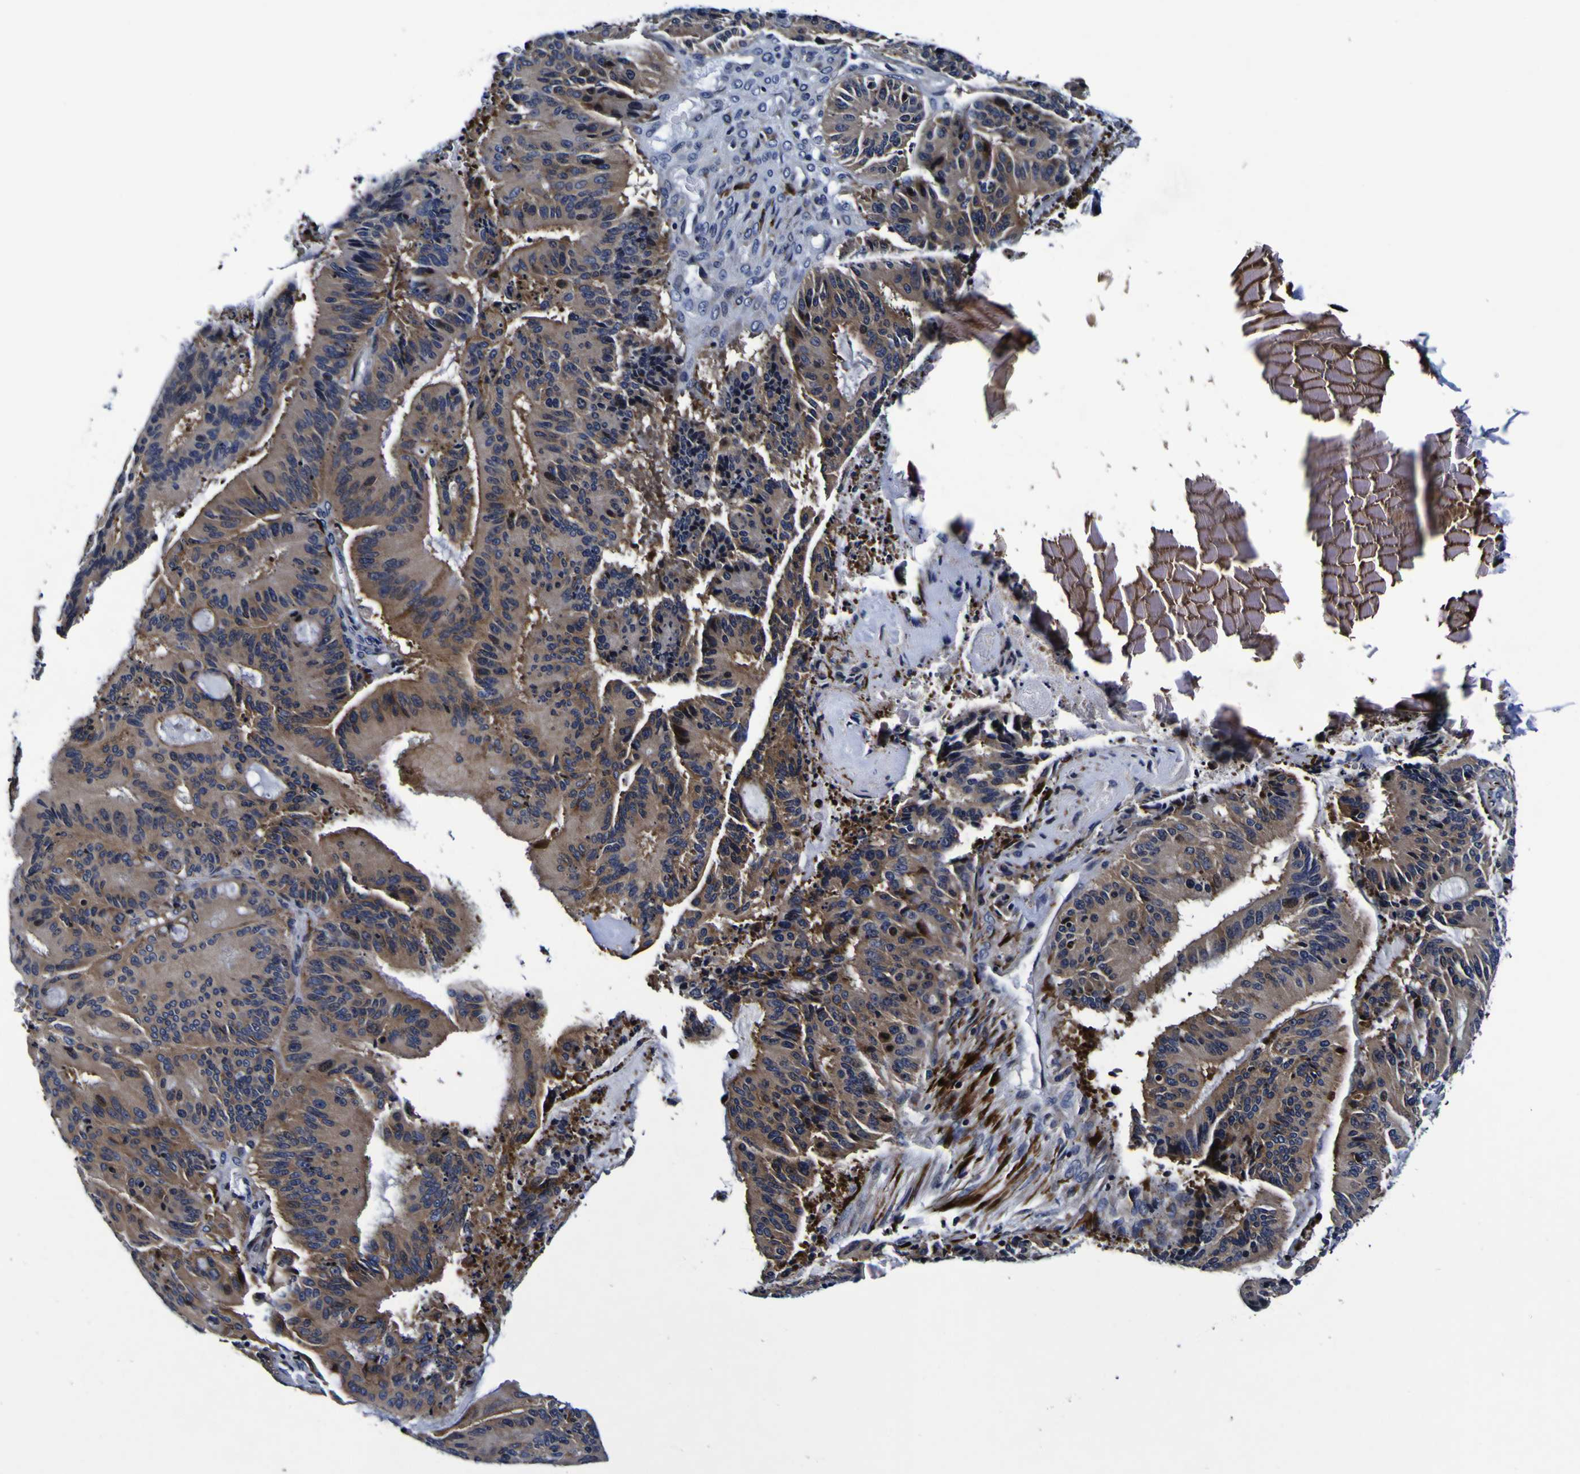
{"staining": {"intensity": "moderate", "quantity": ">75%", "location": "cytoplasmic/membranous"}, "tissue": "liver cancer", "cell_type": "Tumor cells", "image_type": "cancer", "snomed": [{"axis": "morphology", "description": "Cholangiocarcinoma"}, {"axis": "topography", "description": "Liver"}], "caption": "A photomicrograph of liver cancer stained for a protein demonstrates moderate cytoplasmic/membranous brown staining in tumor cells.", "gene": "SORCS1", "patient": {"sex": "female", "age": 73}}